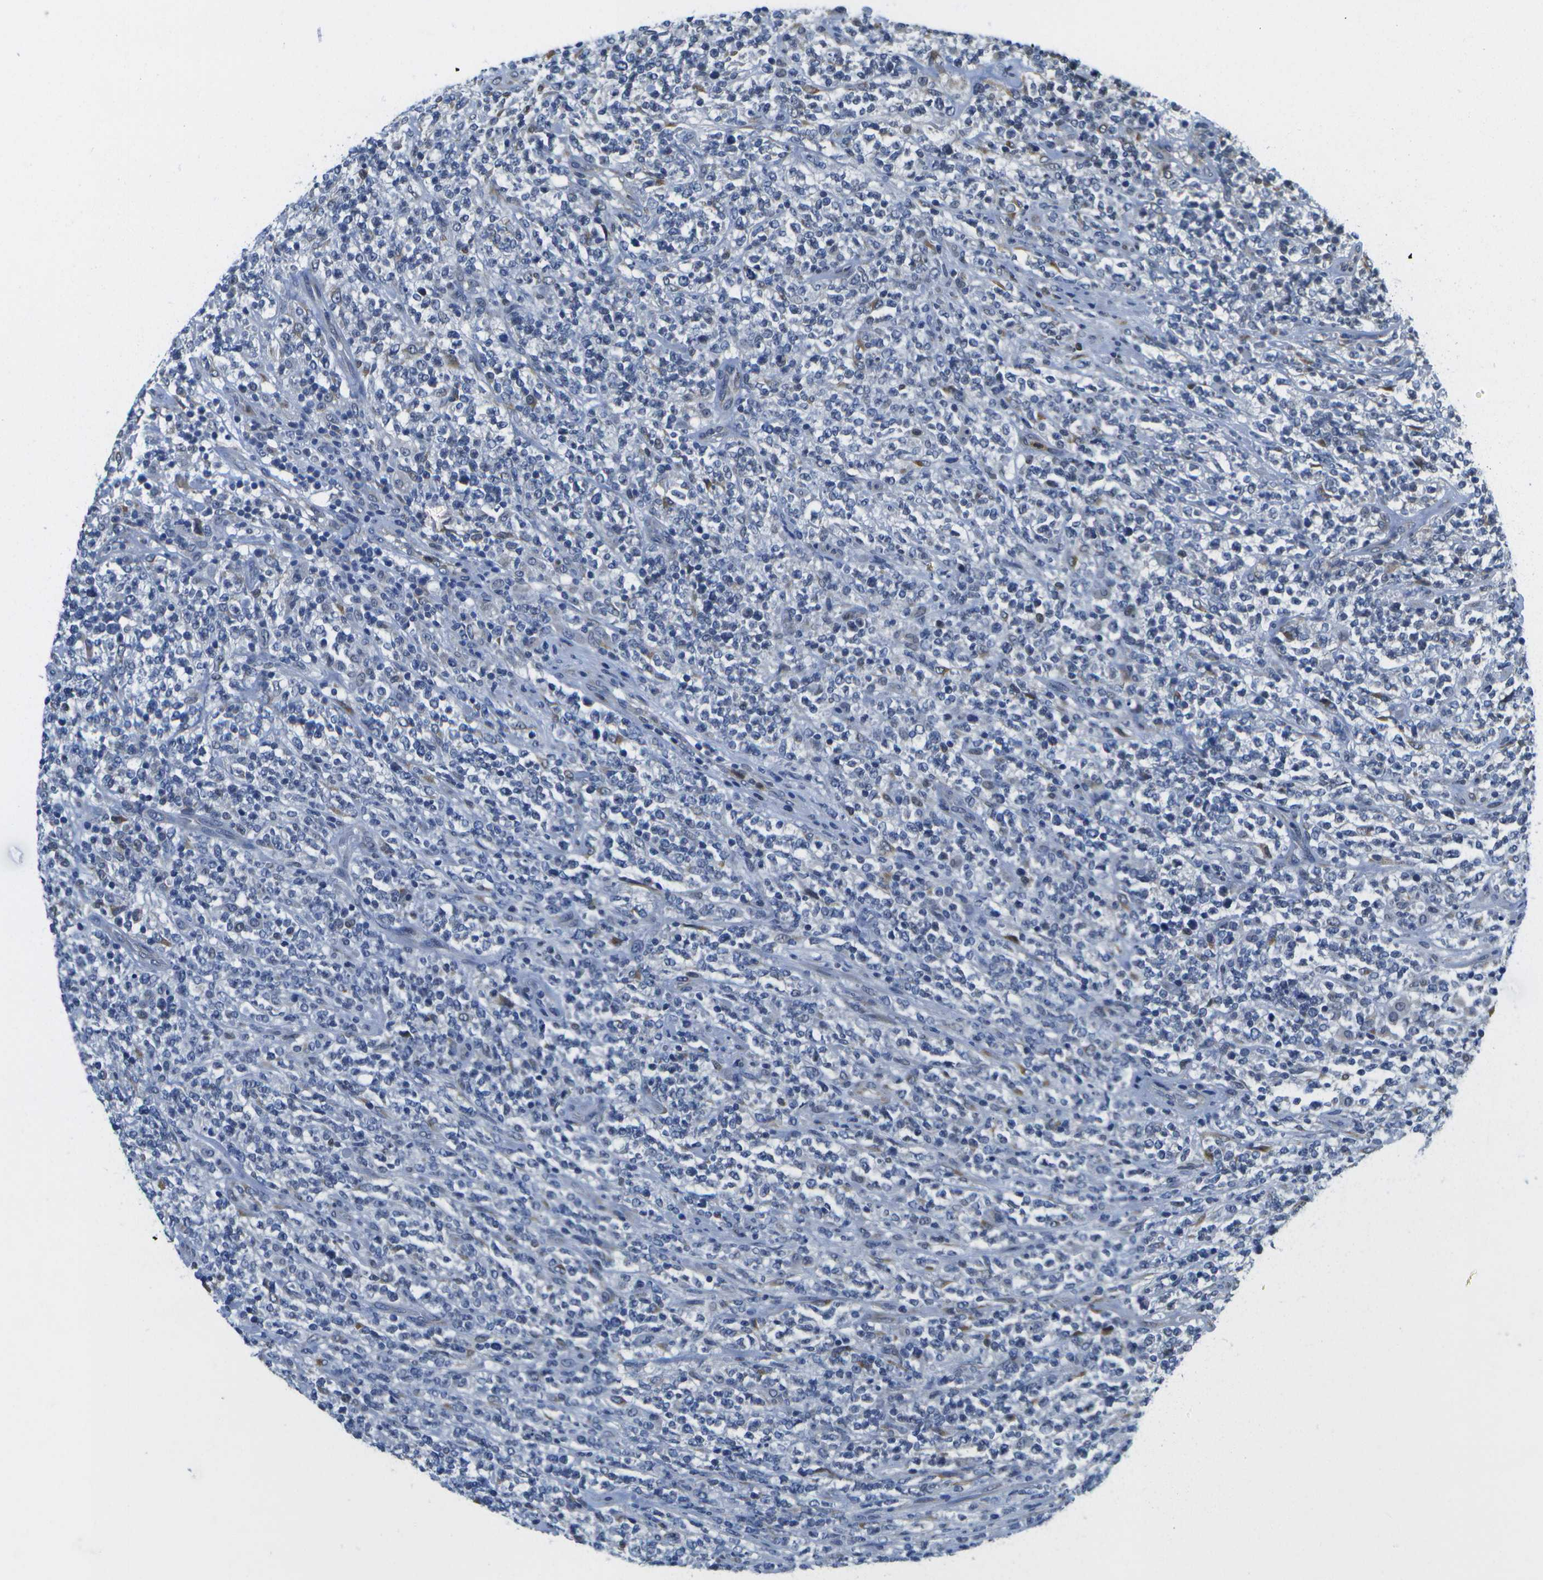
{"staining": {"intensity": "negative", "quantity": "none", "location": "none"}, "tissue": "lymphoma", "cell_type": "Tumor cells", "image_type": "cancer", "snomed": [{"axis": "morphology", "description": "Malignant lymphoma, non-Hodgkin's type, High grade"}, {"axis": "topography", "description": "Soft tissue"}], "caption": "Human malignant lymphoma, non-Hodgkin's type (high-grade) stained for a protein using IHC displays no staining in tumor cells.", "gene": "DSE", "patient": {"sex": "male", "age": 18}}